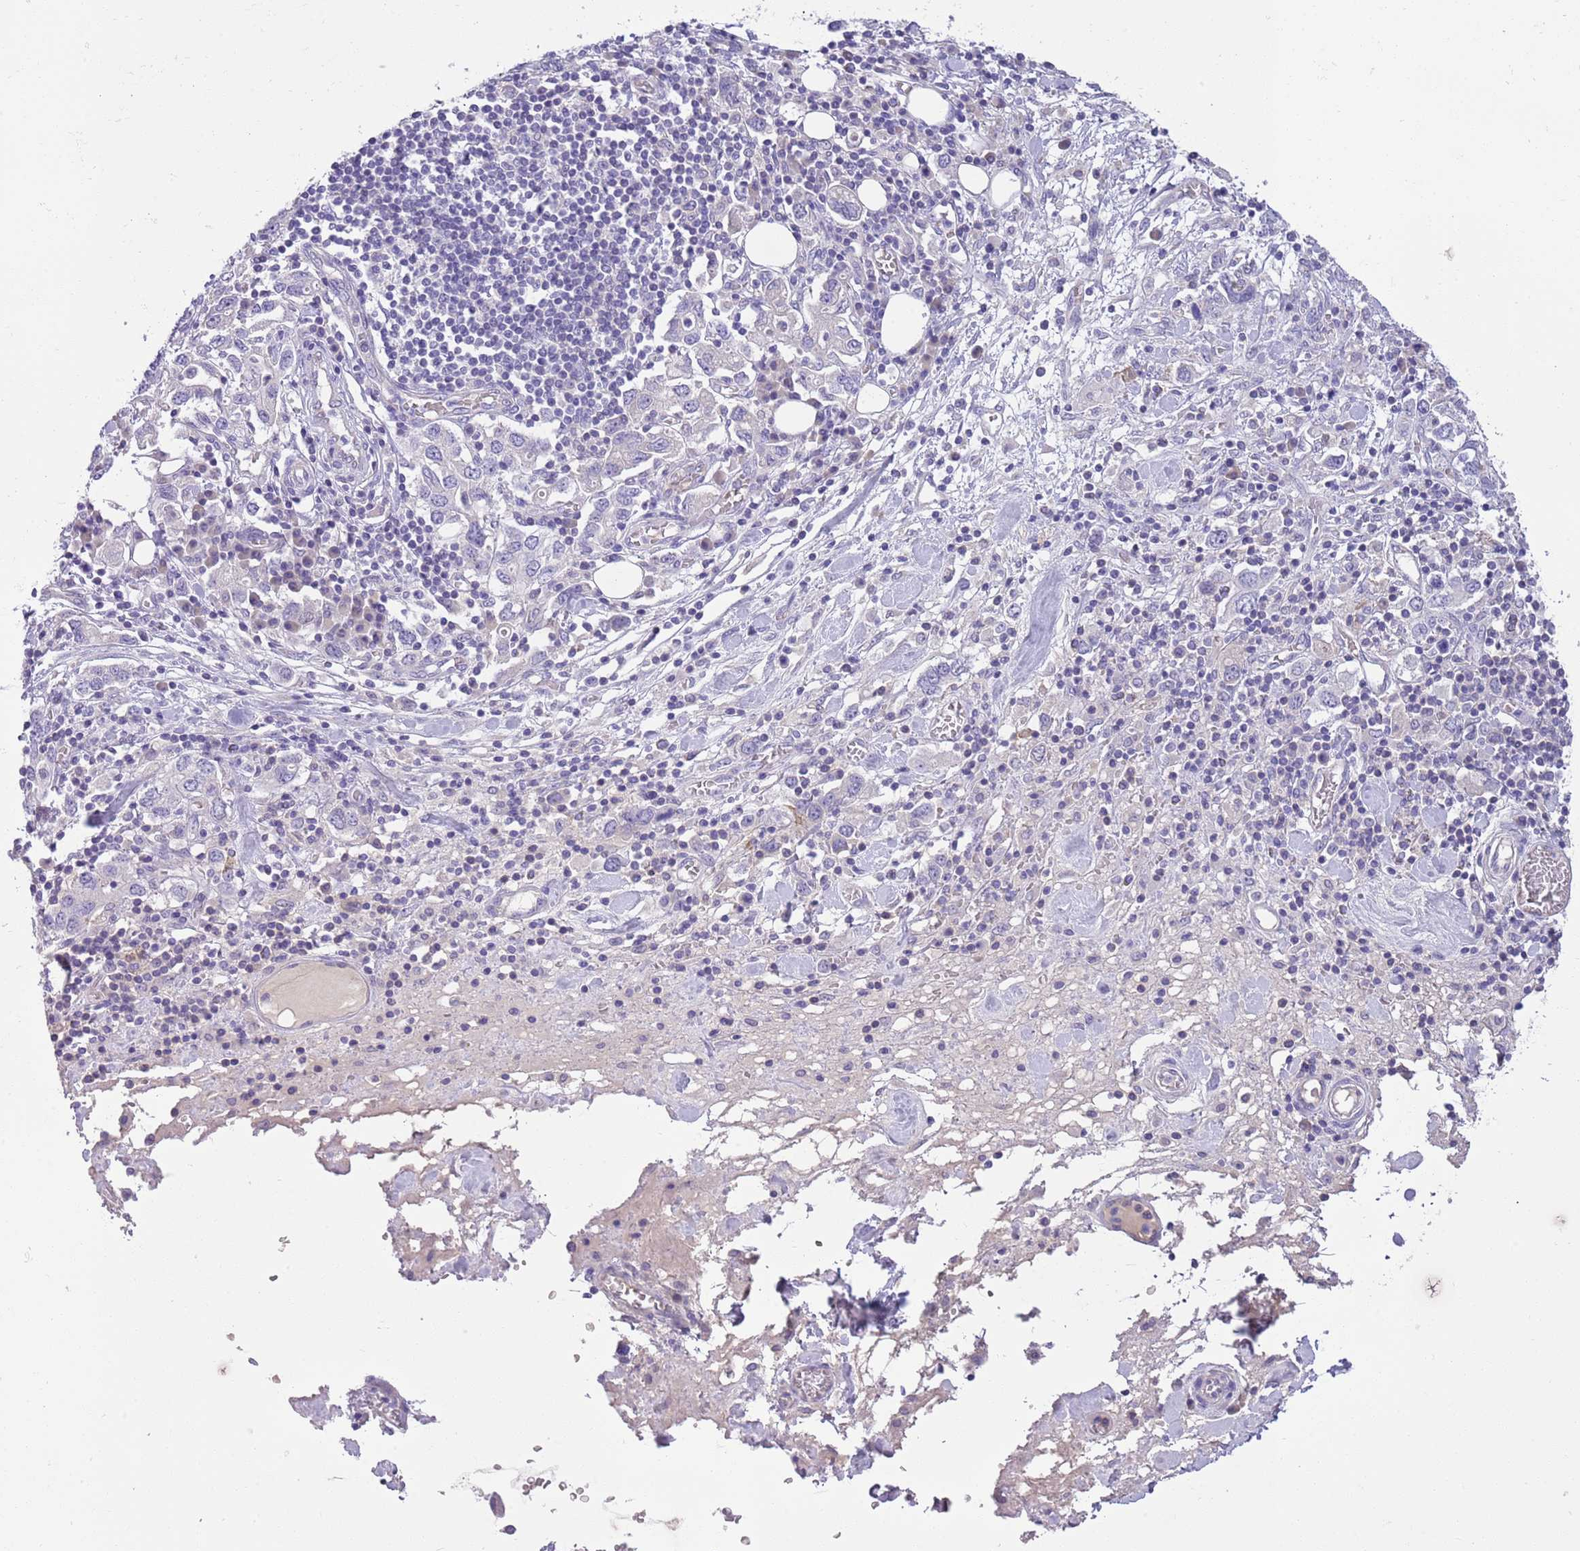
{"staining": {"intensity": "negative", "quantity": "none", "location": "none"}, "tissue": "stomach cancer", "cell_type": "Tumor cells", "image_type": "cancer", "snomed": [{"axis": "morphology", "description": "Adenocarcinoma, NOS"}, {"axis": "topography", "description": "Stomach, upper"}, {"axis": "topography", "description": "Stomach"}], "caption": "This is a photomicrograph of IHC staining of stomach cancer (adenocarcinoma), which shows no positivity in tumor cells.", "gene": "SFTPA1", "patient": {"sex": "male", "age": 62}}